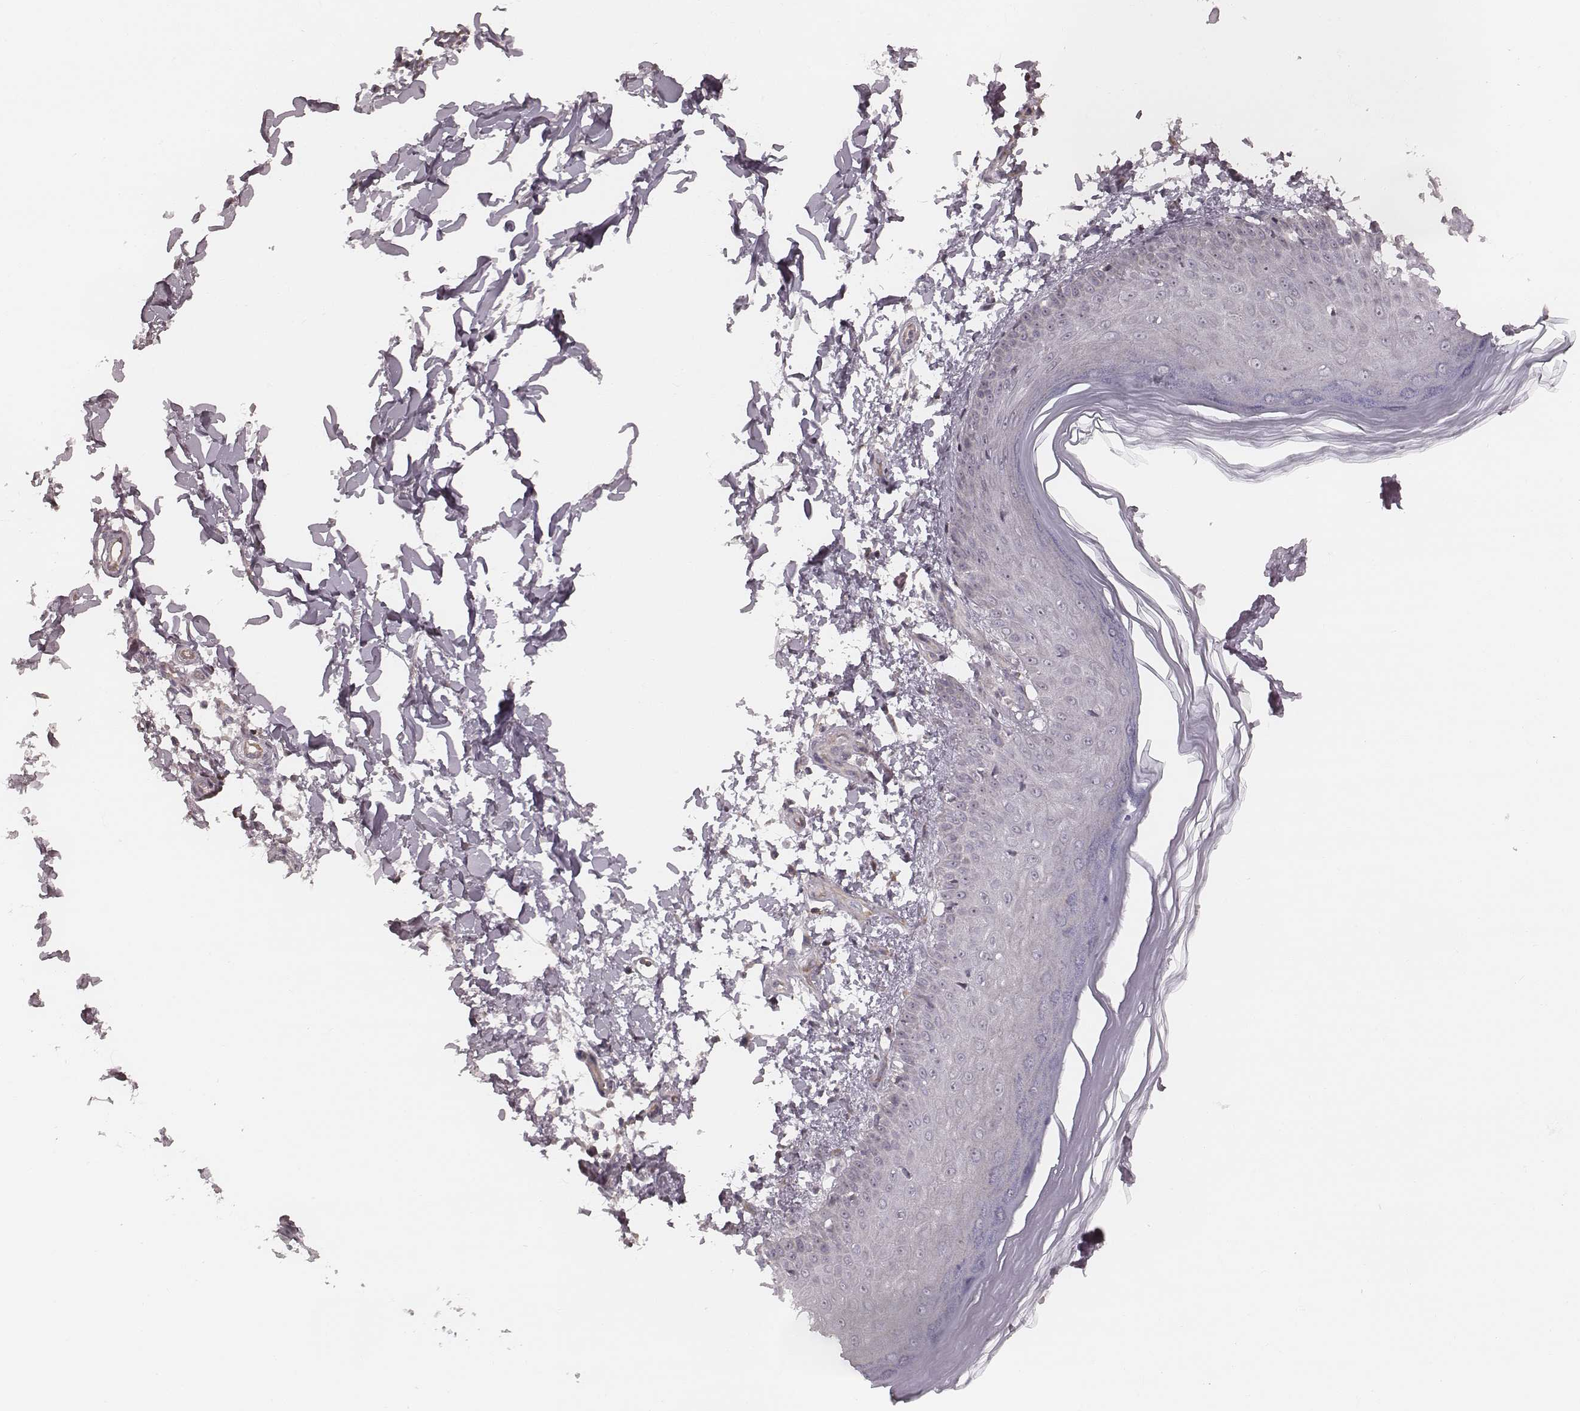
{"staining": {"intensity": "negative", "quantity": "none", "location": "none"}, "tissue": "skin", "cell_type": "Fibroblasts", "image_type": "normal", "snomed": [{"axis": "morphology", "description": "Normal tissue, NOS"}, {"axis": "topography", "description": "Skin"}], "caption": "The immunohistochemistry (IHC) histopathology image has no significant staining in fibroblasts of skin. The staining is performed using DAB (3,3'-diaminobenzidine) brown chromogen with nuclei counter-stained in using hematoxylin.", "gene": "S100Z", "patient": {"sex": "female", "age": 62}}